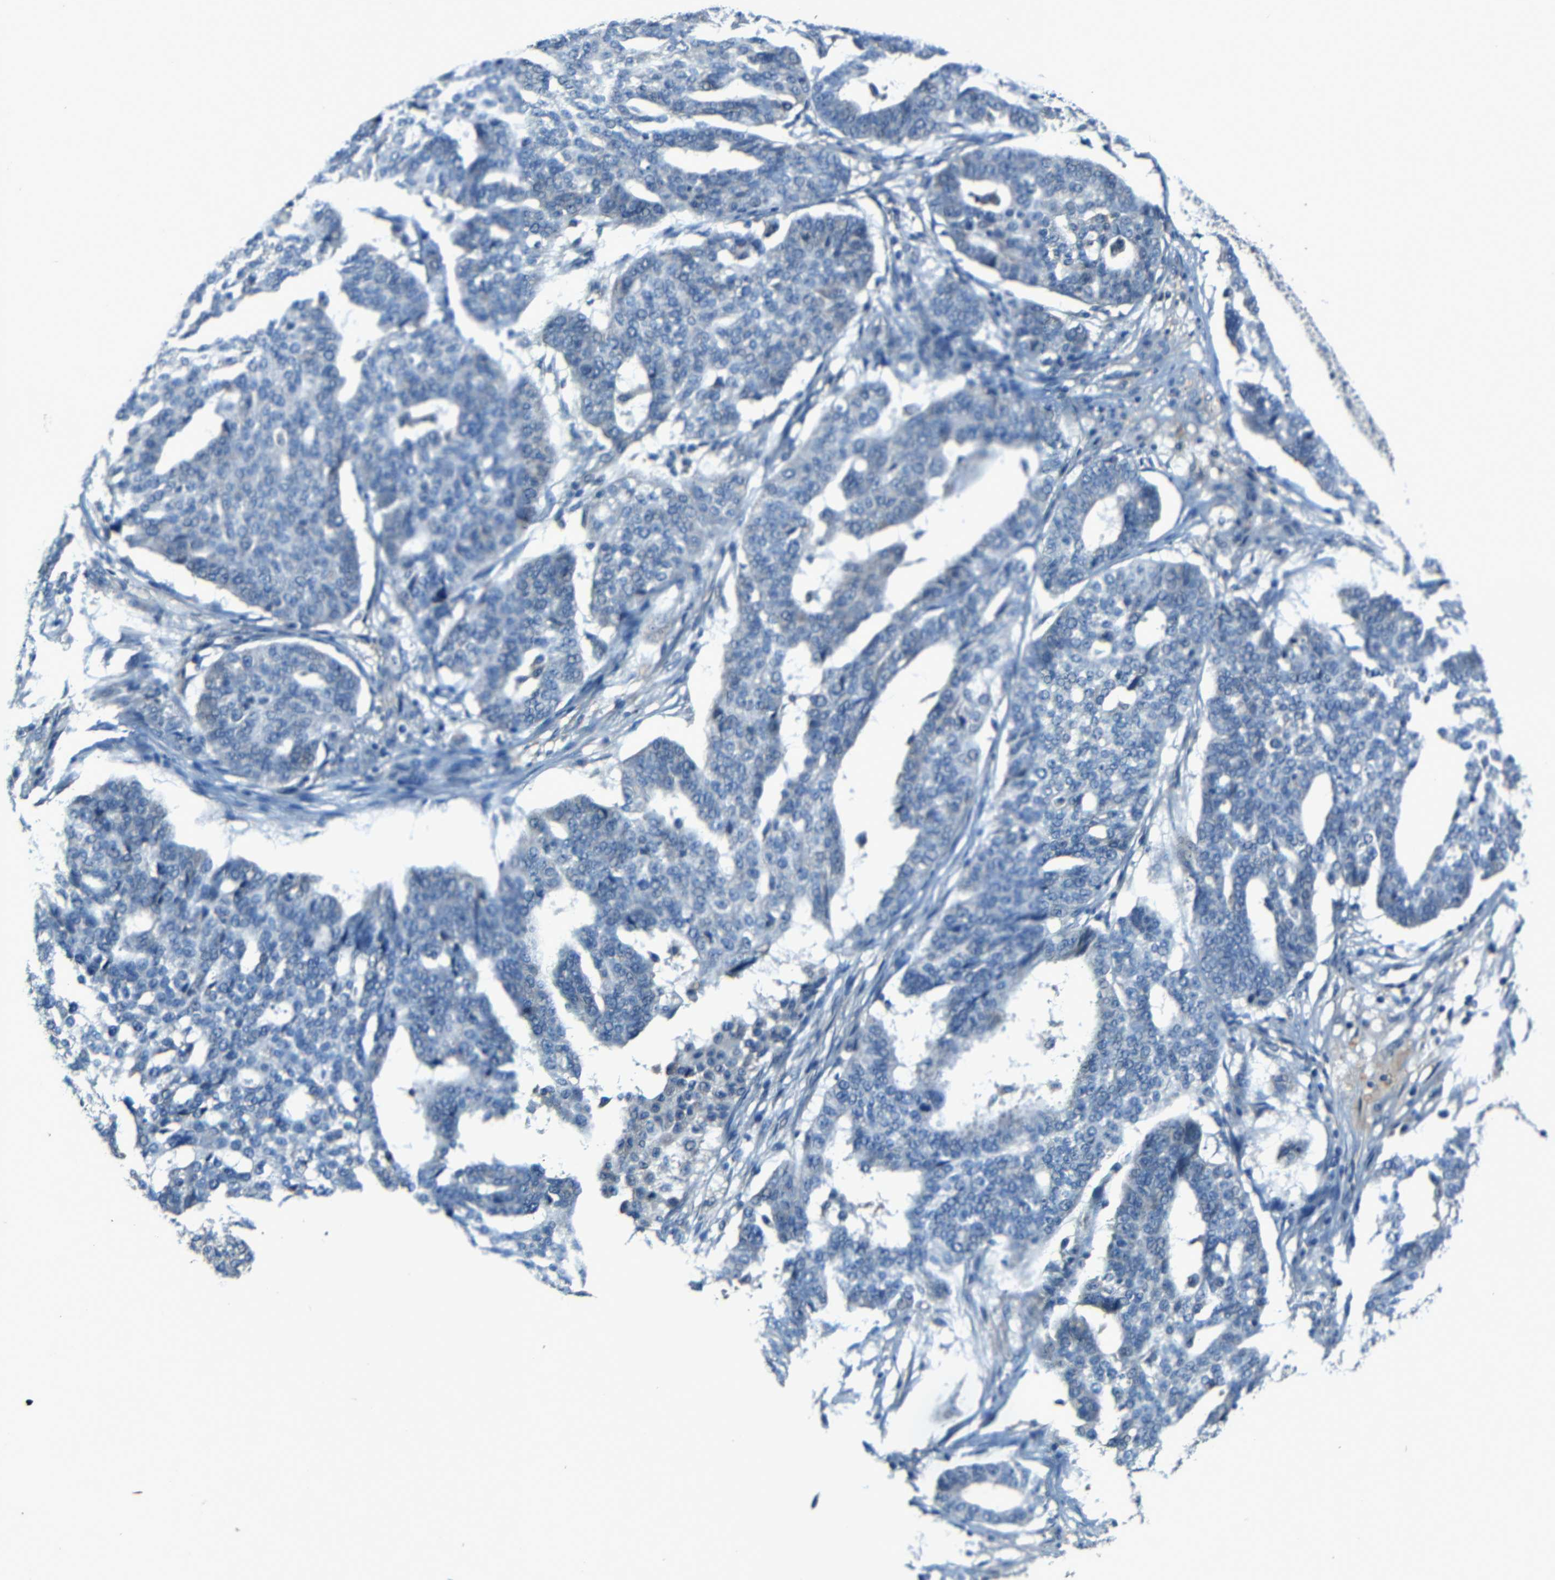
{"staining": {"intensity": "negative", "quantity": "none", "location": "none"}, "tissue": "ovarian cancer", "cell_type": "Tumor cells", "image_type": "cancer", "snomed": [{"axis": "morphology", "description": "Cystadenocarcinoma, serous, NOS"}, {"axis": "topography", "description": "Ovary"}], "caption": "Human ovarian cancer stained for a protein using IHC reveals no positivity in tumor cells.", "gene": "SLA", "patient": {"sex": "female", "age": 59}}